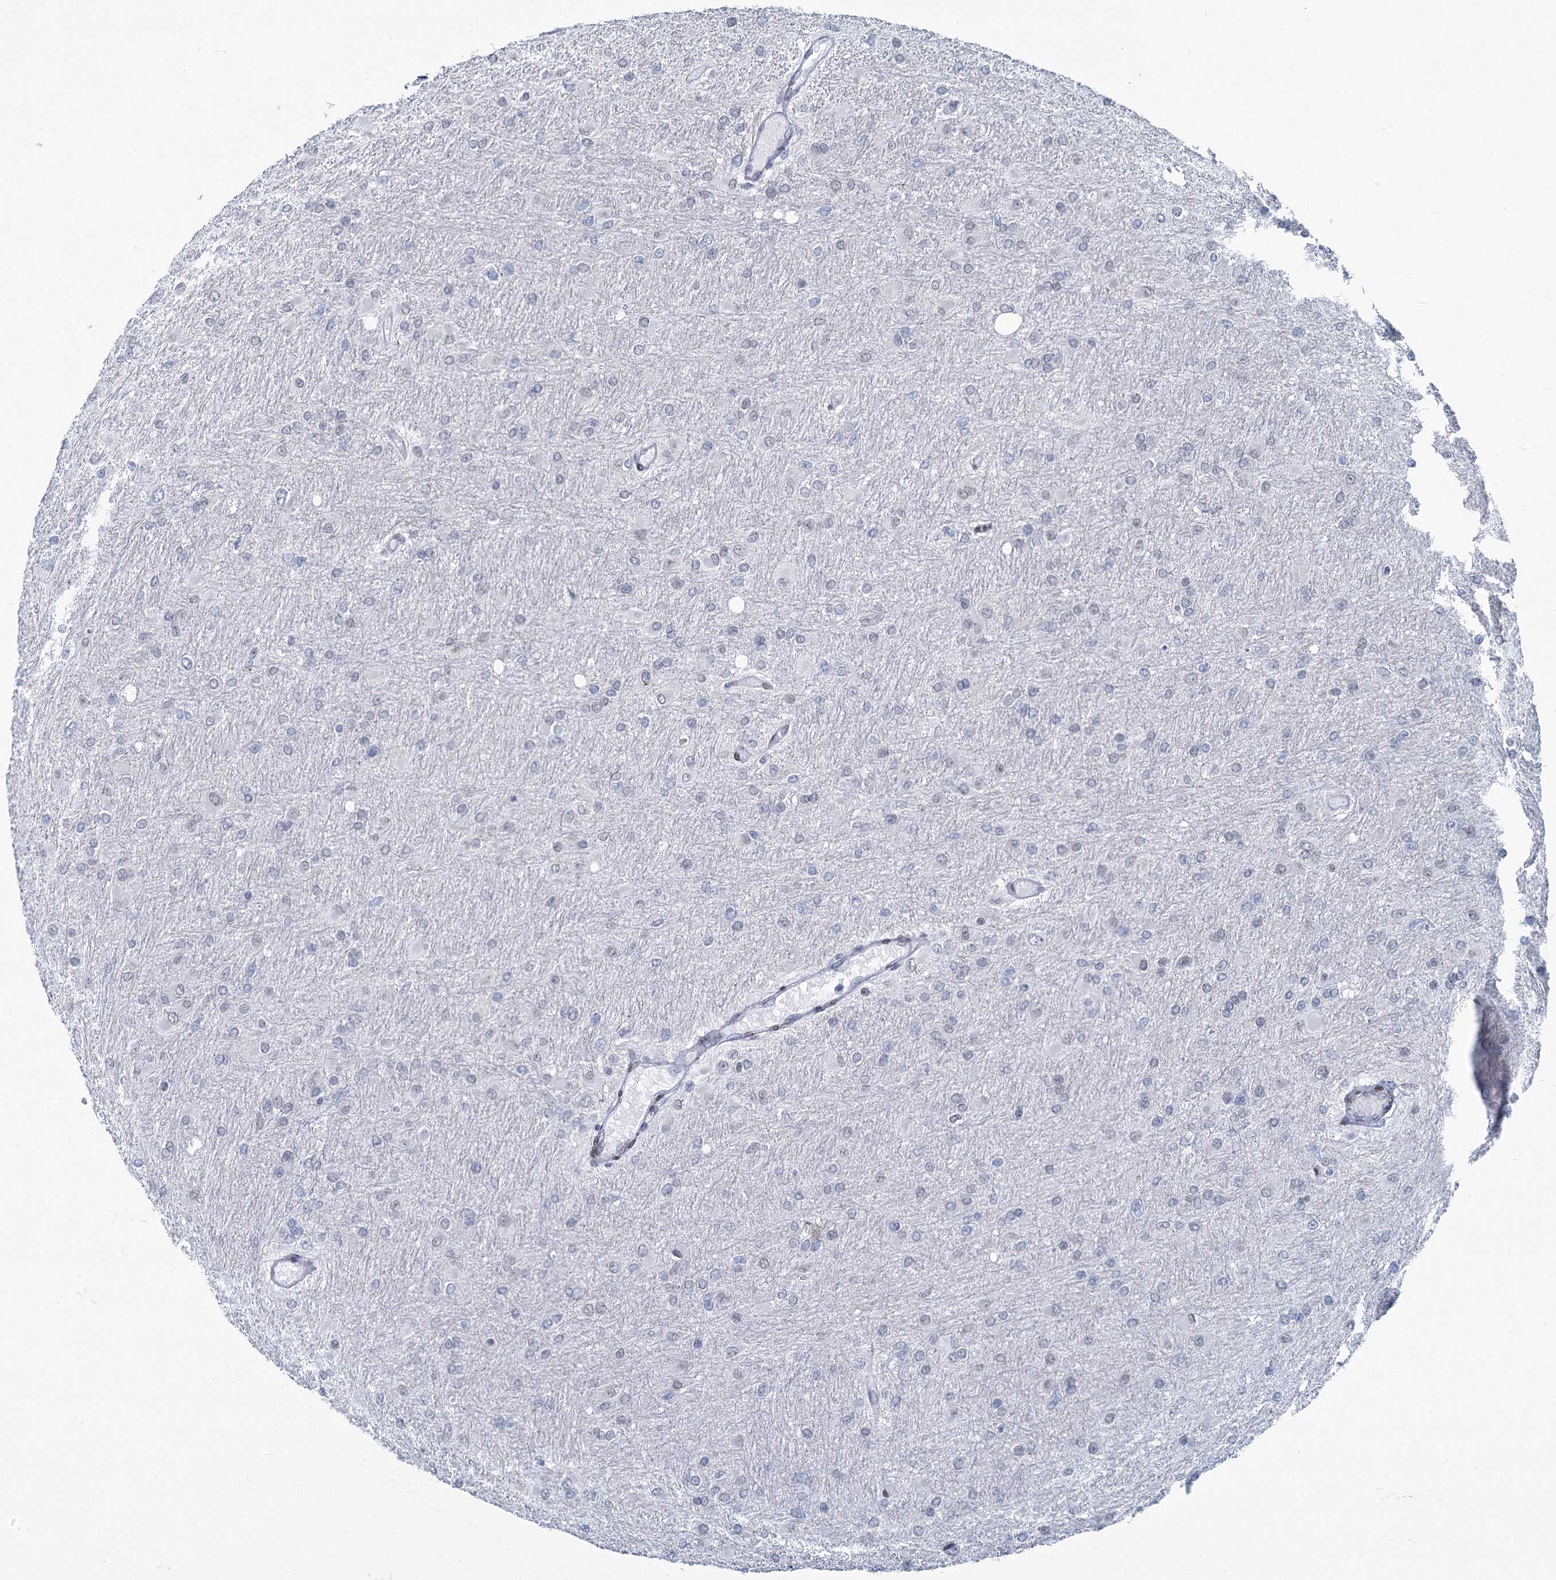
{"staining": {"intensity": "negative", "quantity": "none", "location": "none"}, "tissue": "glioma", "cell_type": "Tumor cells", "image_type": "cancer", "snomed": [{"axis": "morphology", "description": "Glioma, malignant, High grade"}, {"axis": "topography", "description": "Cerebral cortex"}], "caption": "Immunohistochemistry photomicrograph of neoplastic tissue: glioma stained with DAB (3,3'-diaminobenzidine) exhibits no significant protein positivity in tumor cells. (DAB (3,3'-diaminobenzidine) immunohistochemistry visualized using brightfield microscopy, high magnification).", "gene": "PRSS35", "patient": {"sex": "female", "age": 36}}